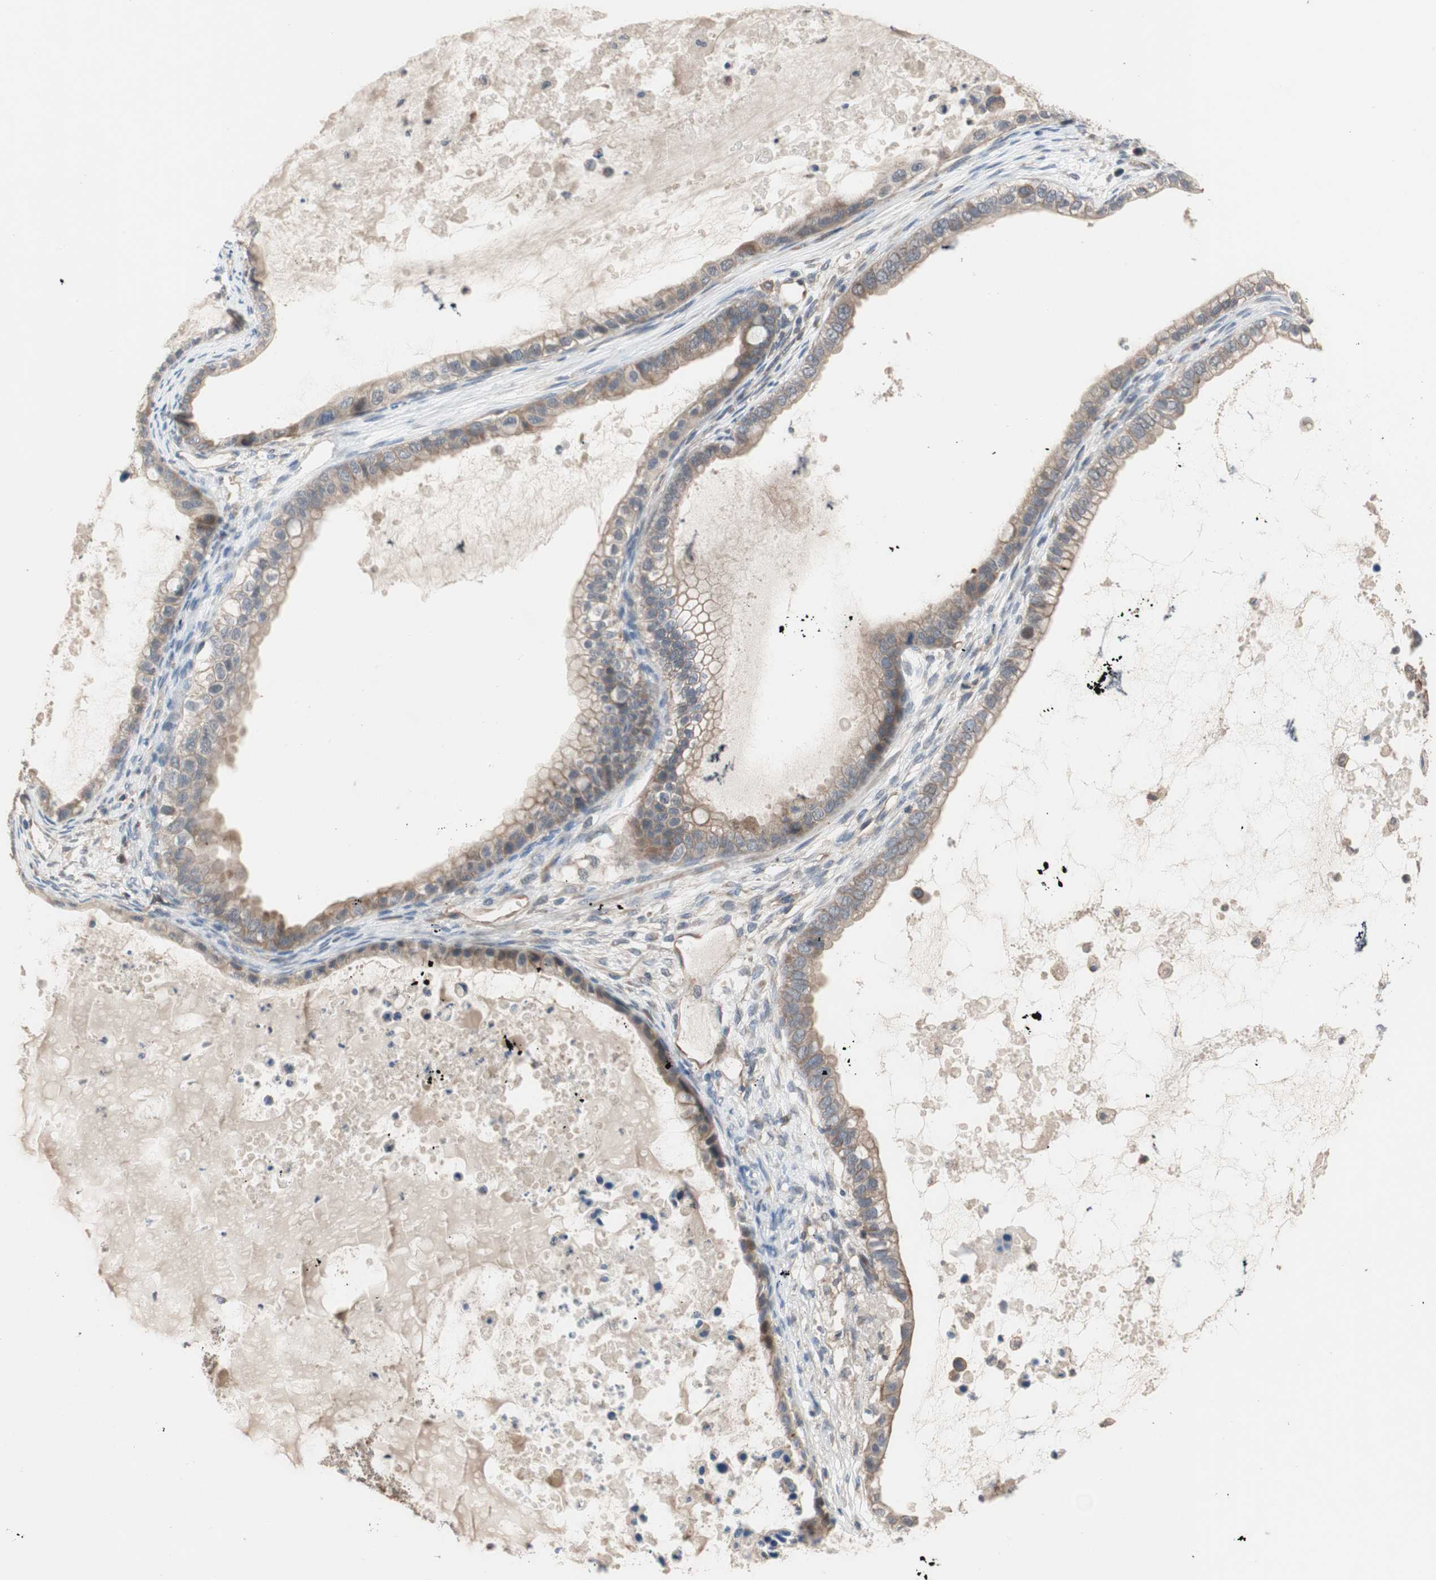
{"staining": {"intensity": "moderate", "quantity": ">75%", "location": "cytoplasmic/membranous"}, "tissue": "ovarian cancer", "cell_type": "Tumor cells", "image_type": "cancer", "snomed": [{"axis": "morphology", "description": "Cystadenocarcinoma, mucinous, NOS"}, {"axis": "topography", "description": "Ovary"}], "caption": "About >75% of tumor cells in ovarian cancer demonstrate moderate cytoplasmic/membranous protein staining as visualized by brown immunohistochemical staining.", "gene": "MAP4K2", "patient": {"sex": "female", "age": 80}}